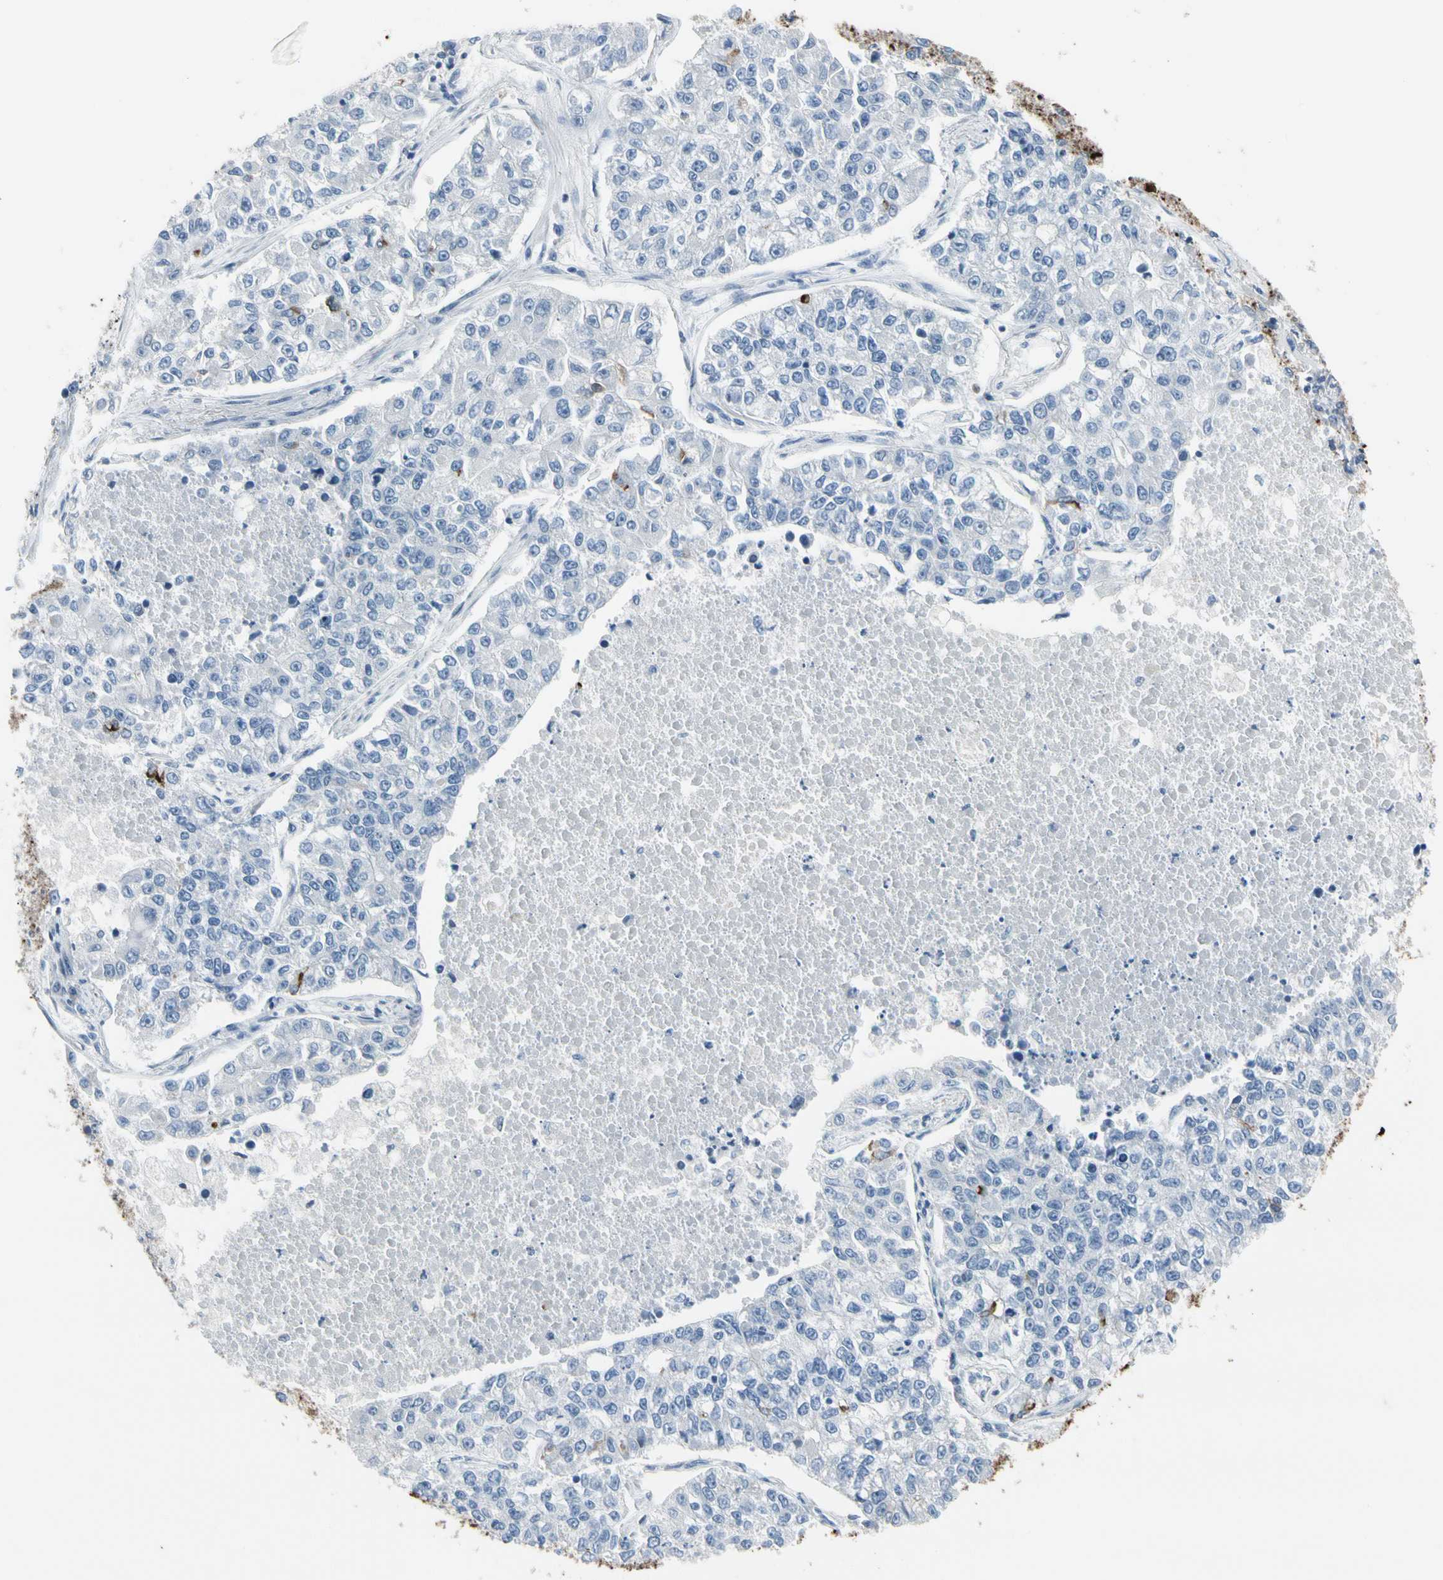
{"staining": {"intensity": "negative", "quantity": "none", "location": "none"}, "tissue": "lung cancer", "cell_type": "Tumor cells", "image_type": "cancer", "snomed": [{"axis": "morphology", "description": "Adenocarcinoma, NOS"}, {"axis": "topography", "description": "Lung"}], "caption": "IHC histopathology image of neoplastic tissue: lung cancer (adenocarcinoma) stained with DAB (3,3'-diaminobenzidine) displays no significant protein positivity in tumor cells. The staining is performed using DAB brown chromogen with nuclei counter-stained in using hematoxylin.", "gene": "PIGR", "patient": {"sex": "male", "age": 49}}